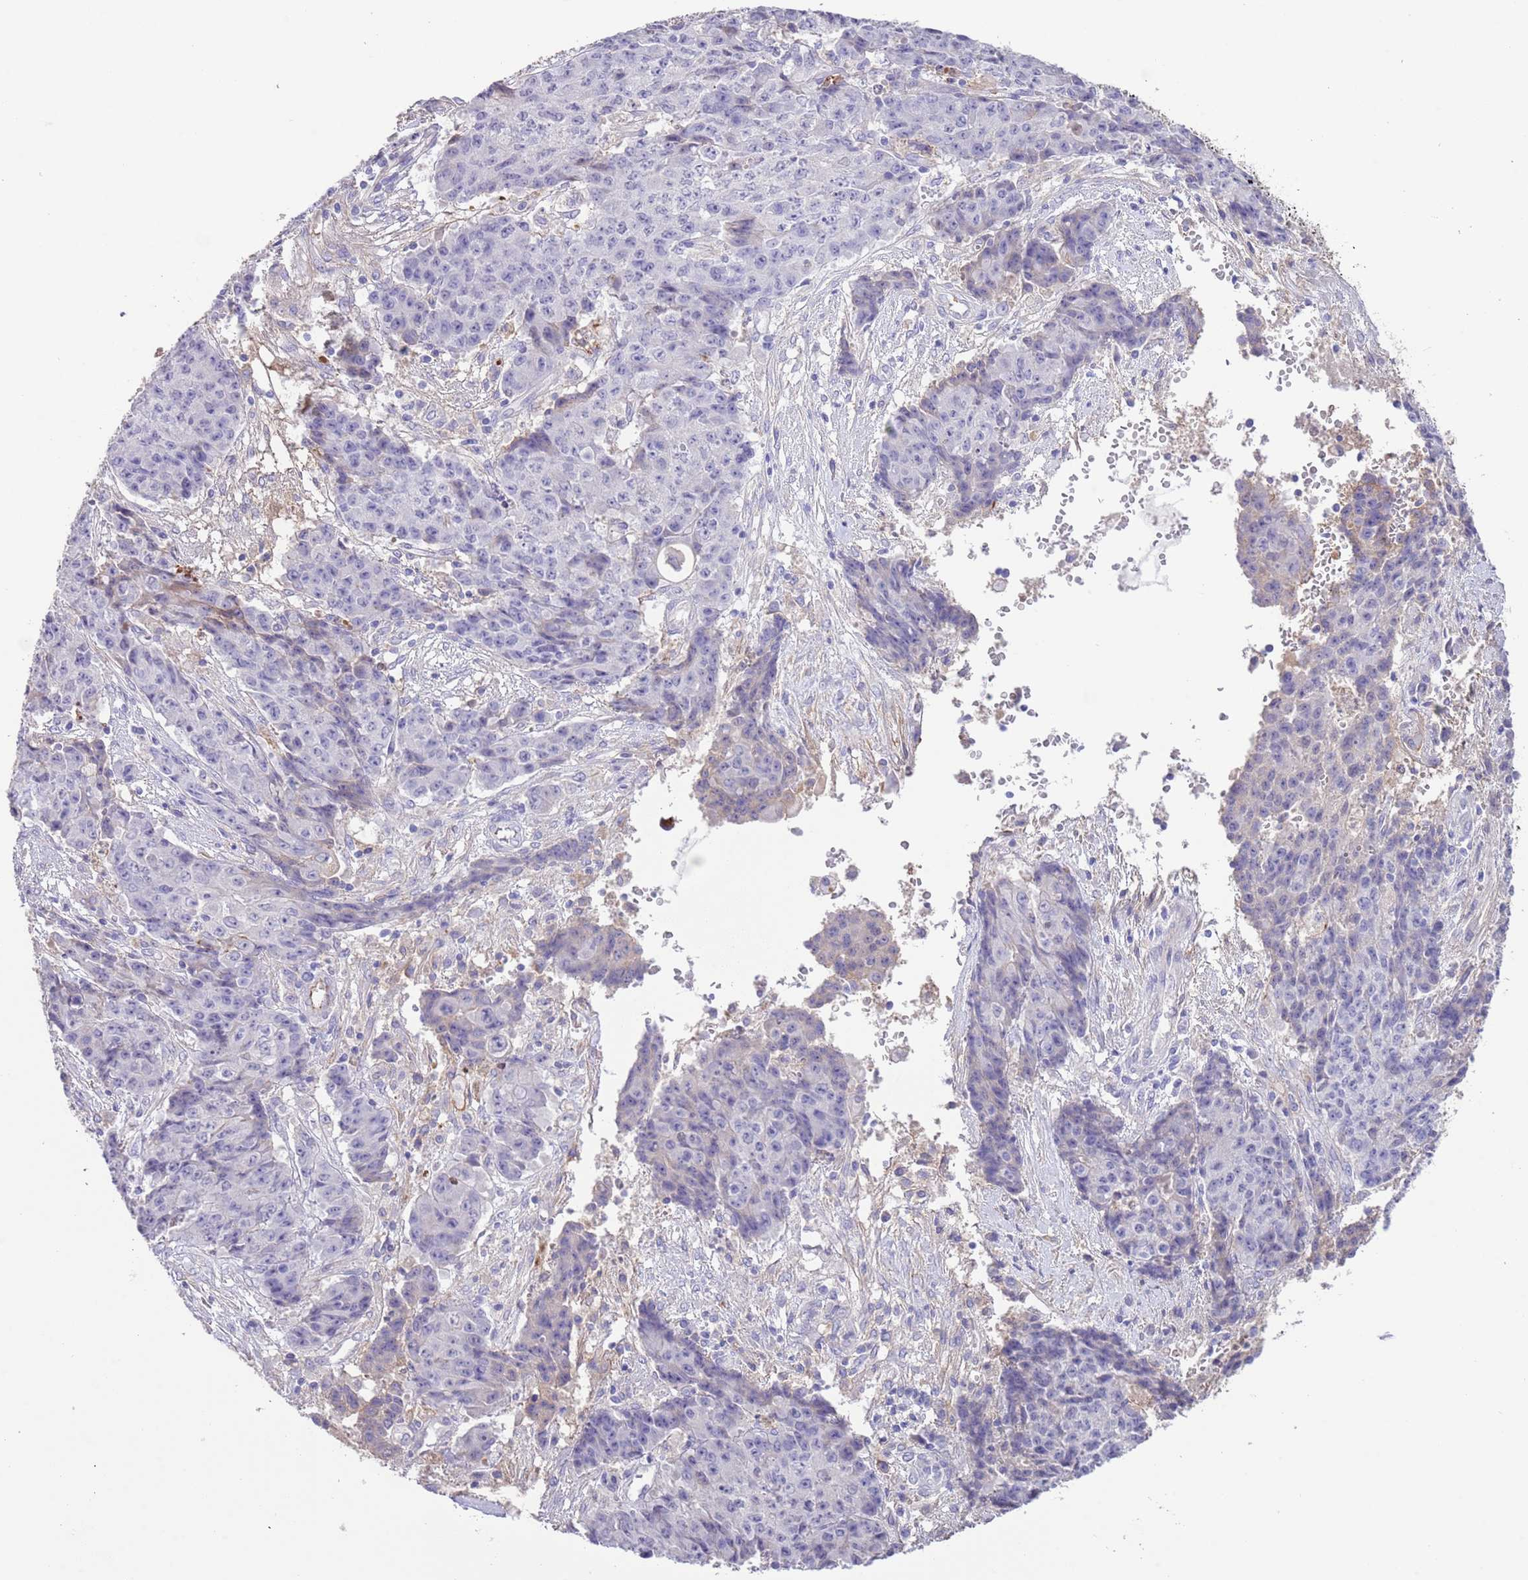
{"staining": {"intensity": "negative", "quantity": "none", "location": "none"}, "tissue": "ovarian cancer", "cell_type": "Tumor cells", "image_type": "cancer", "snomed": [{"axis": "morphology", "description": "Carcinoma, endometroid"}, {"axis": "topography", "description": "Ovary"}], "caption": "Immunohistochemical staining of human ovarian cancer (endometroid carcinoma) reveals no significant staining in tumor cells.", "gene": "IGF1", "patient": {"sex": "female", "age": 42}}